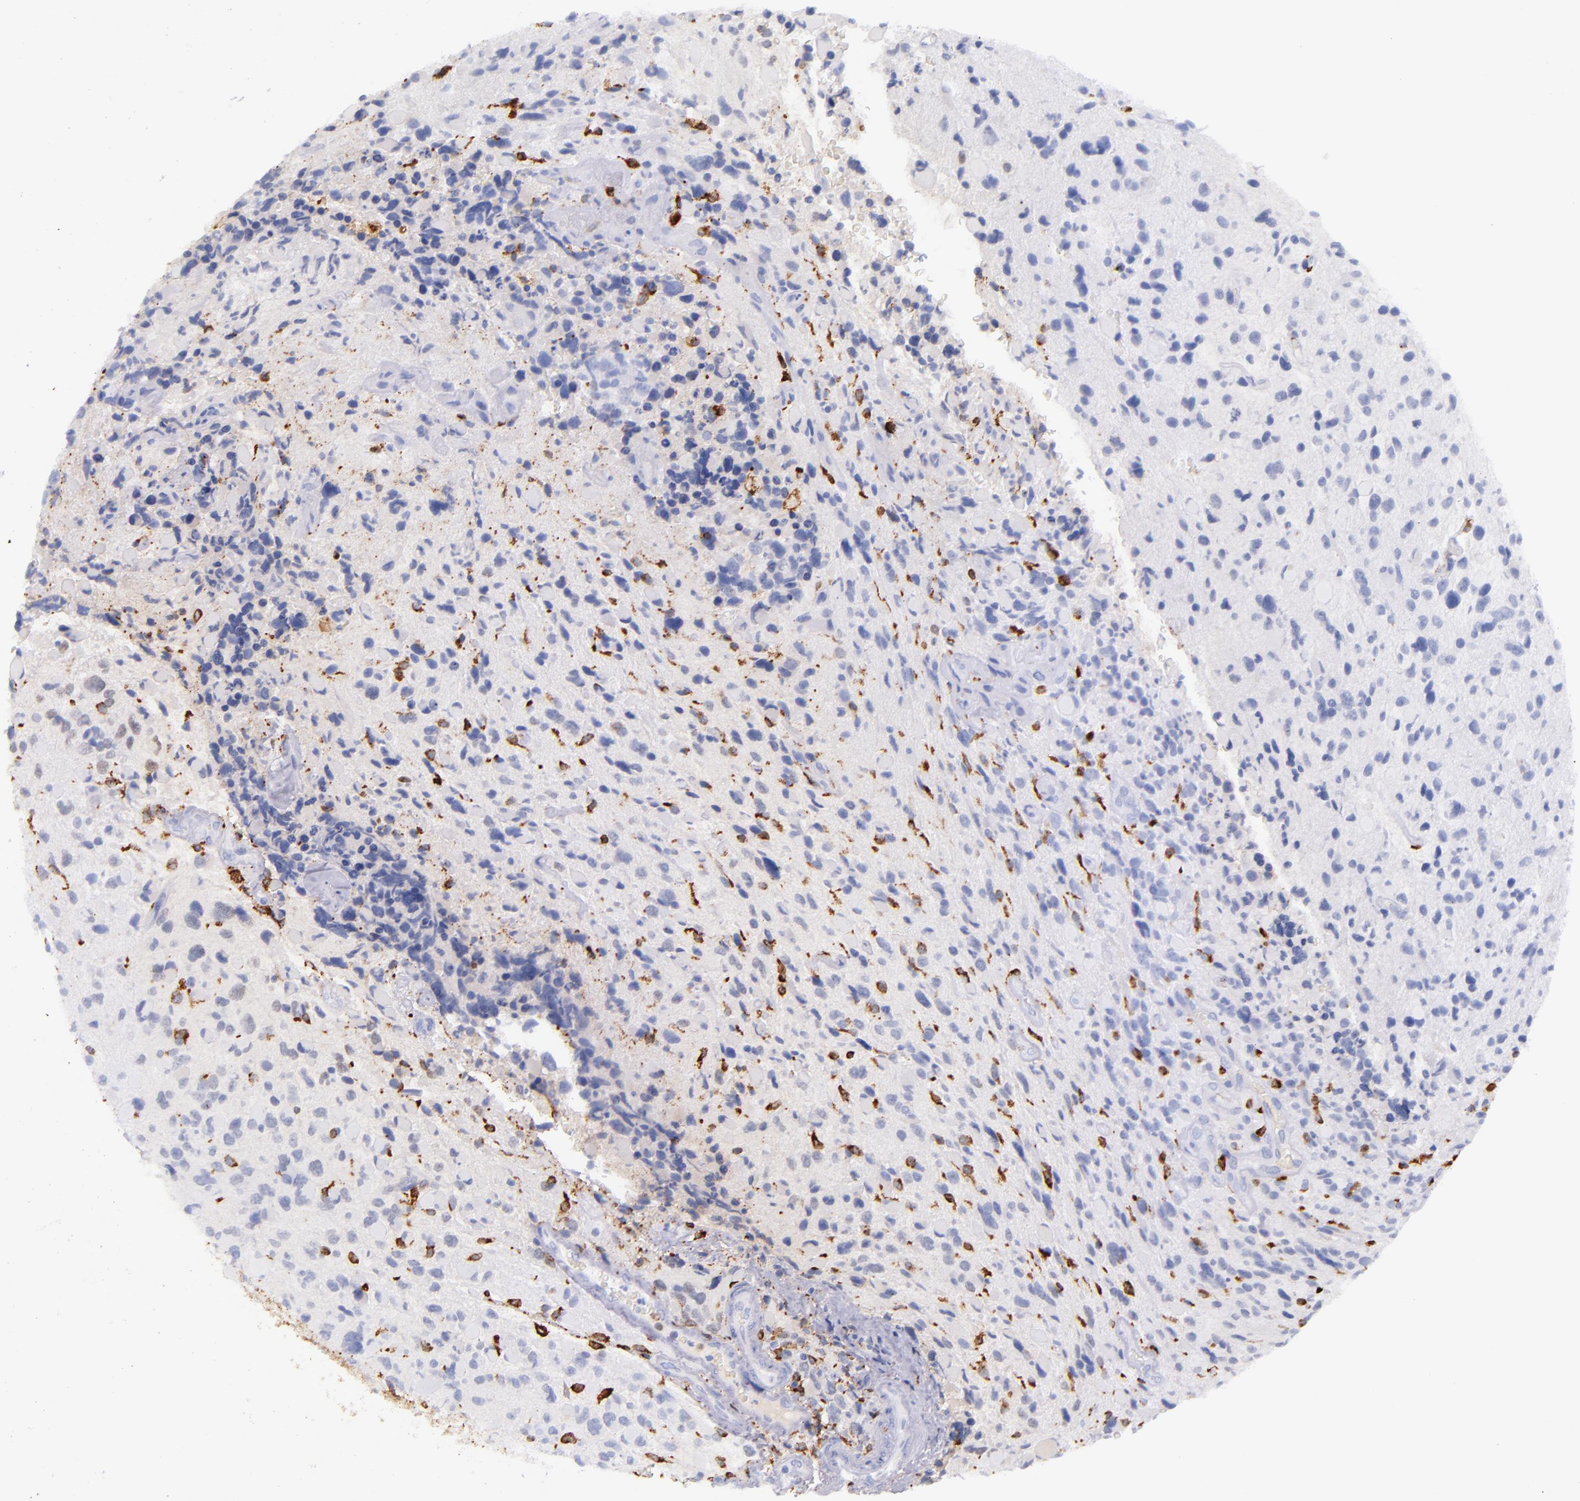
{"staining": {"intensity": "negative", "quantity": "none", "location": "none"}, "tissue": "glioma", "cell_type": "Tumor cells", "image_type": "cancer", "snomed": [{"axis": "morphology", "description": "Glioma, malignant, High grade"}, {"axis": "topography", "description": "Brain"}], "caption": "IHC of glioma displays no expression in tumor cells.", "gene": "CD163", "patient": {"sex": "female", "age": 37}}